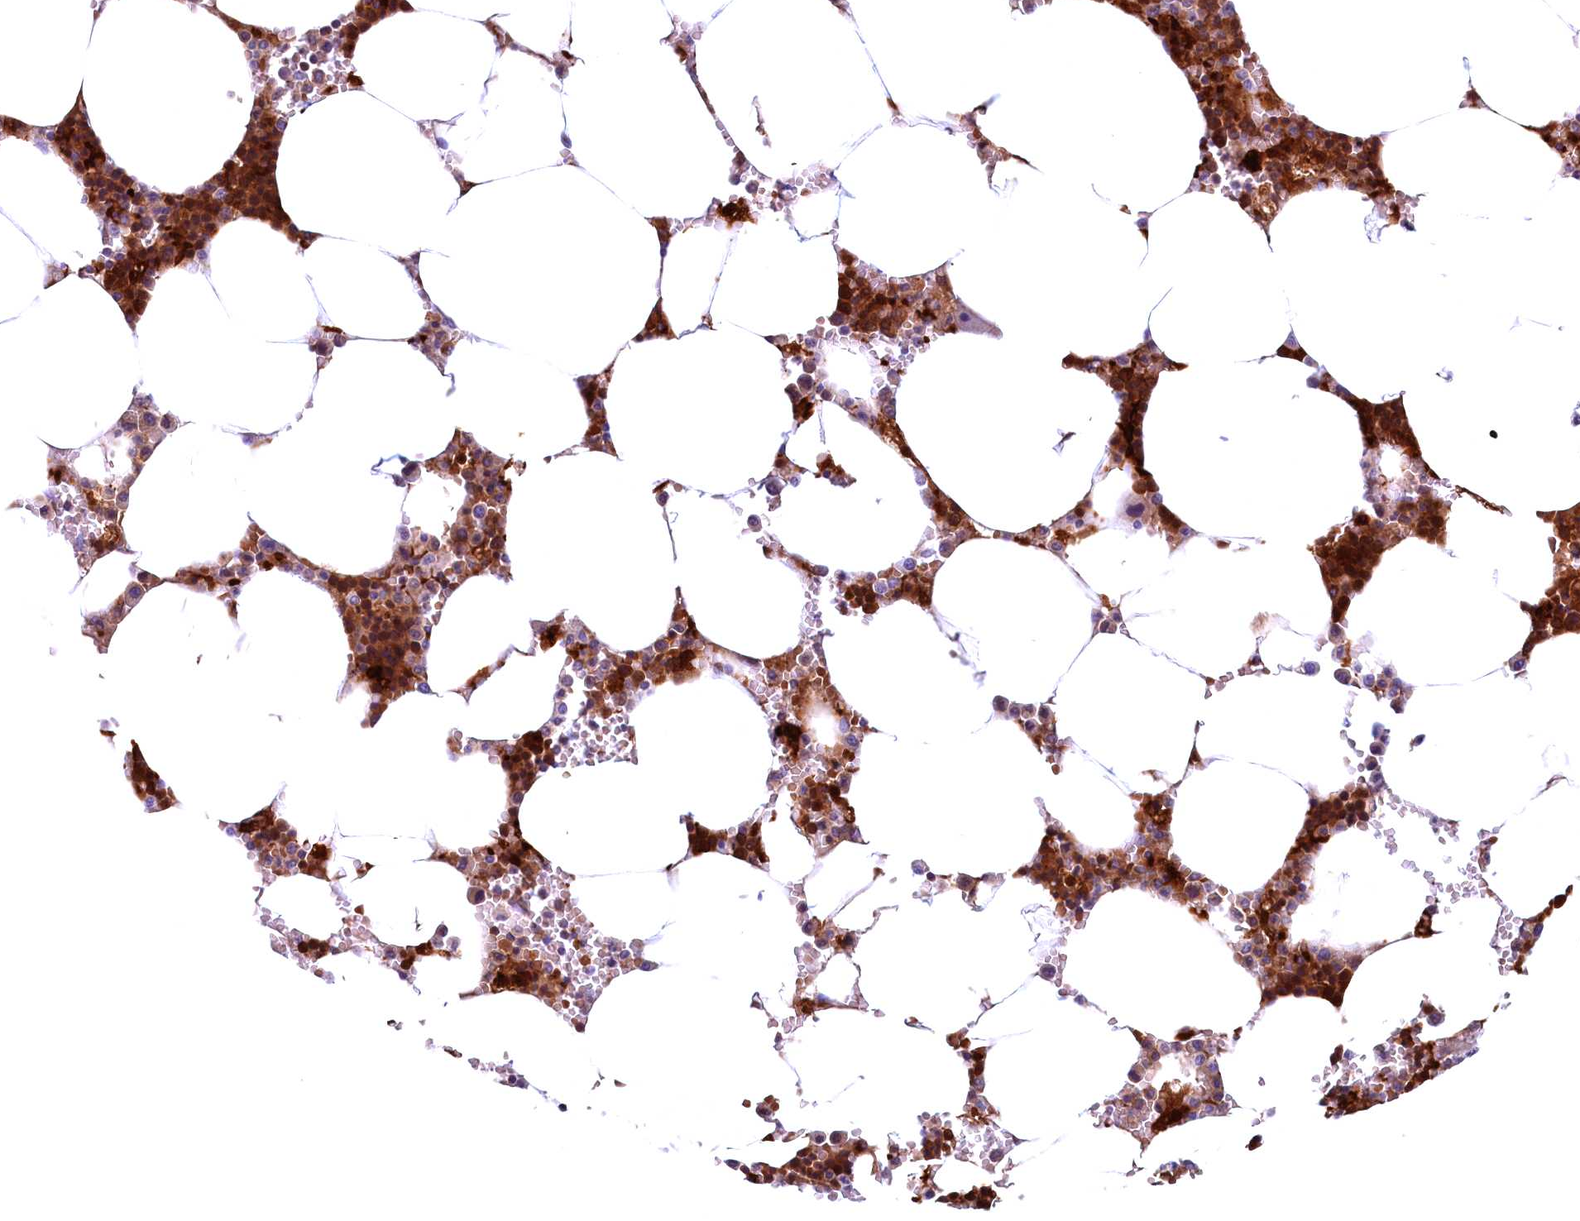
{"staining": {"intensity": "strong", "quantity": ">75%", "location": "cytoplasmic/membranous"}, "tissue": "bone marrow", "cell_type": "Hematopoietic cells", "image_type": "normal", "snomed": [{"axis": "morphology", "description": "Normal tissue, NOS"}, {"axis": "topography", "description": "Bone marrow"}], "caption": "A brown stain shows strong cytoplasmic/membranous expression of a protein in hematopoietic cells of benign bone marrow. (Brightfield microscopy of DAB IHC at high magnification).", "gene": "BLVRB", "patient": {"sex": "male", "age": 70}}